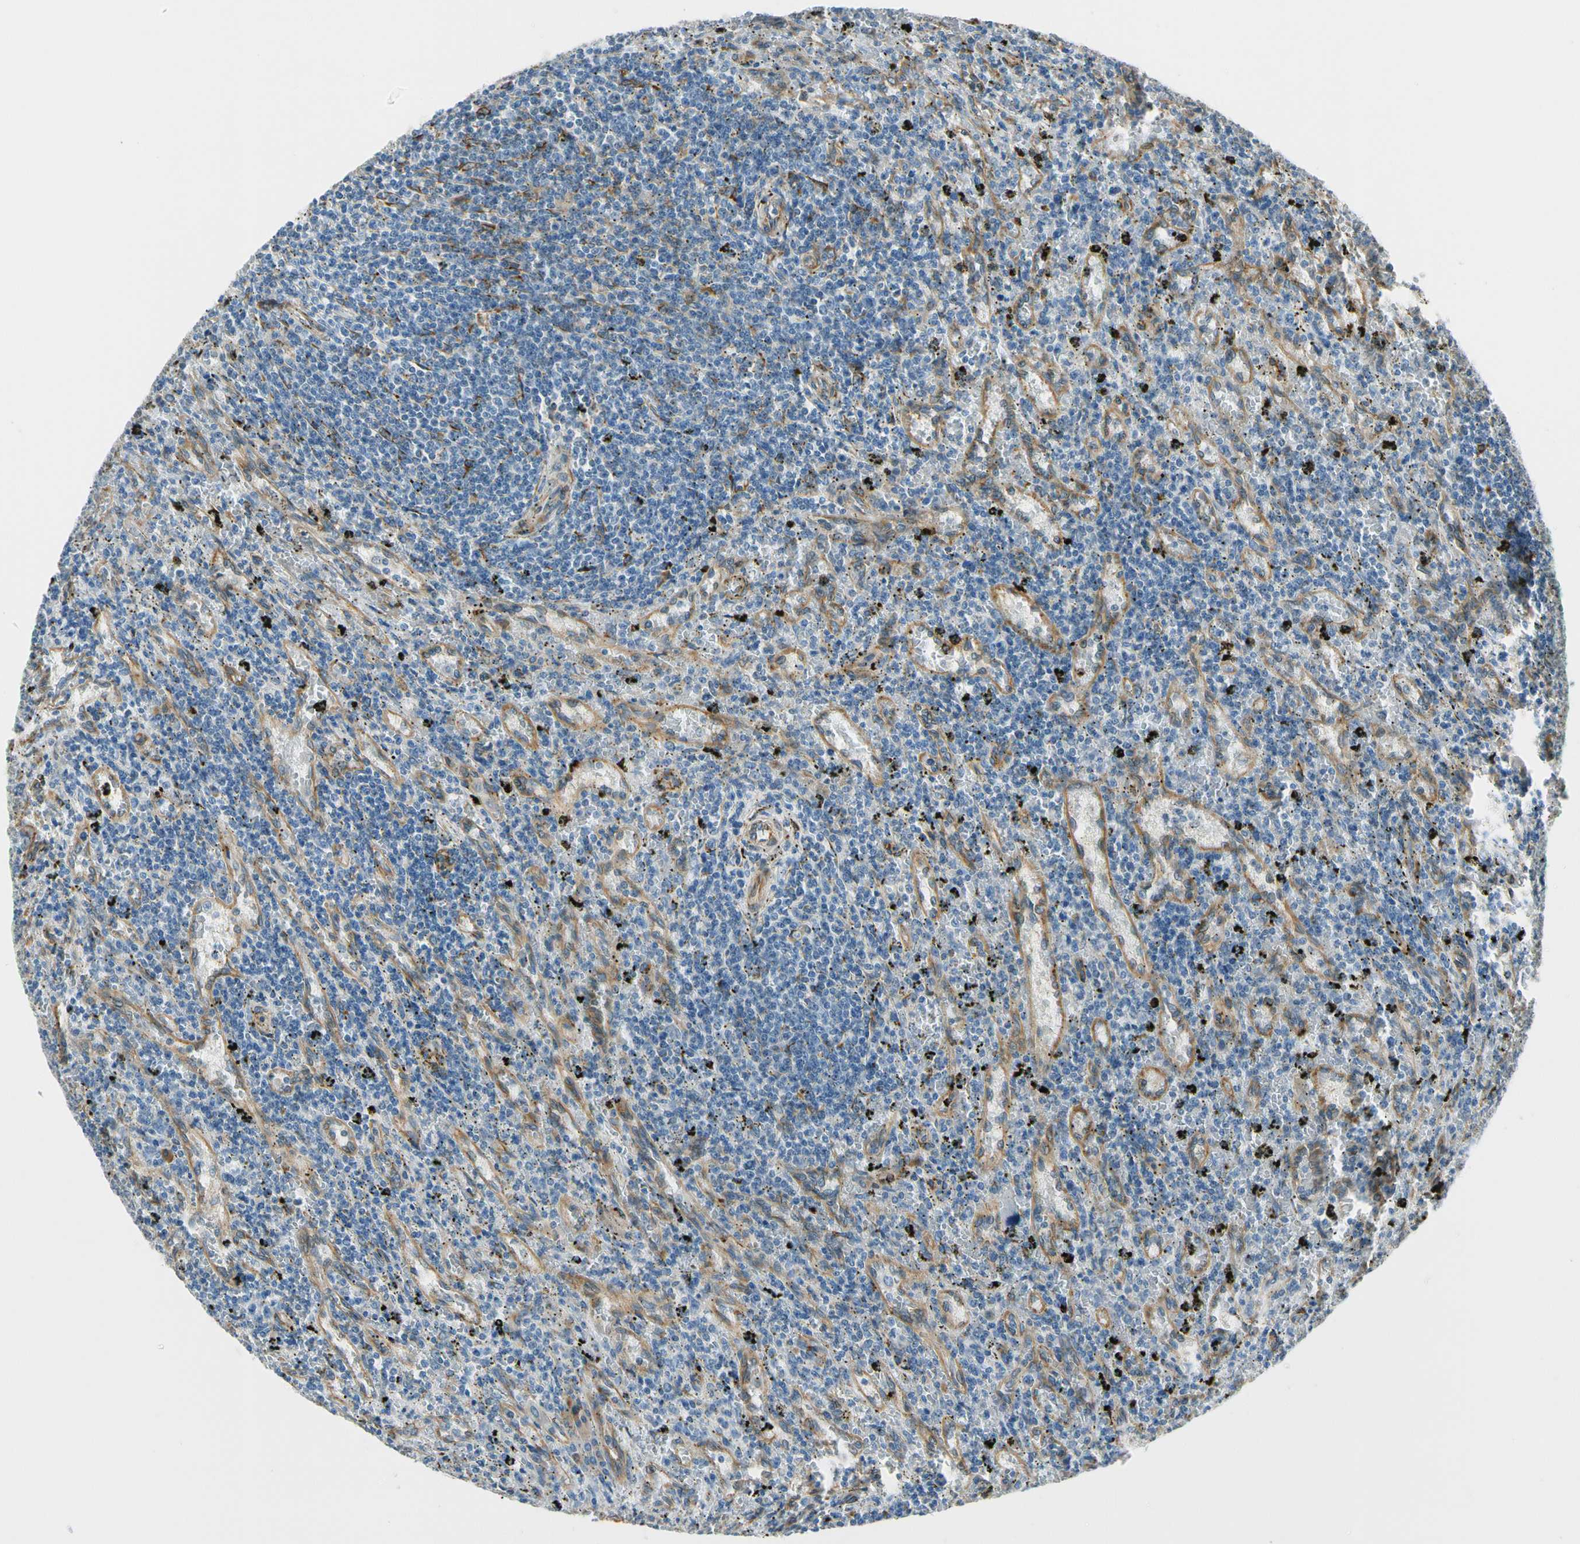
{"staining": {"intensity": "weak", "quantity": "25%-75%", "location": "cytoplasmic/membranous"}, "tissue": "lymphoma", "cell_type": "Tumor cells", "image_type": "cancer", "snomed": [{"axis": "morphology", "description": "Malignant lymphoma, non-Hodgkin's type, Low grade"}, {"axis": "topography", "description": "Spleen"}], "caption": "A high-resolution image shows immunohistochemistry staining of lymphoma, which displays weak cytoplasmic/membranous expression in approximately 25%-75% of tumor cells.", "gene": "FKBP7", "patient": {"sex": "male", "age": 76}}